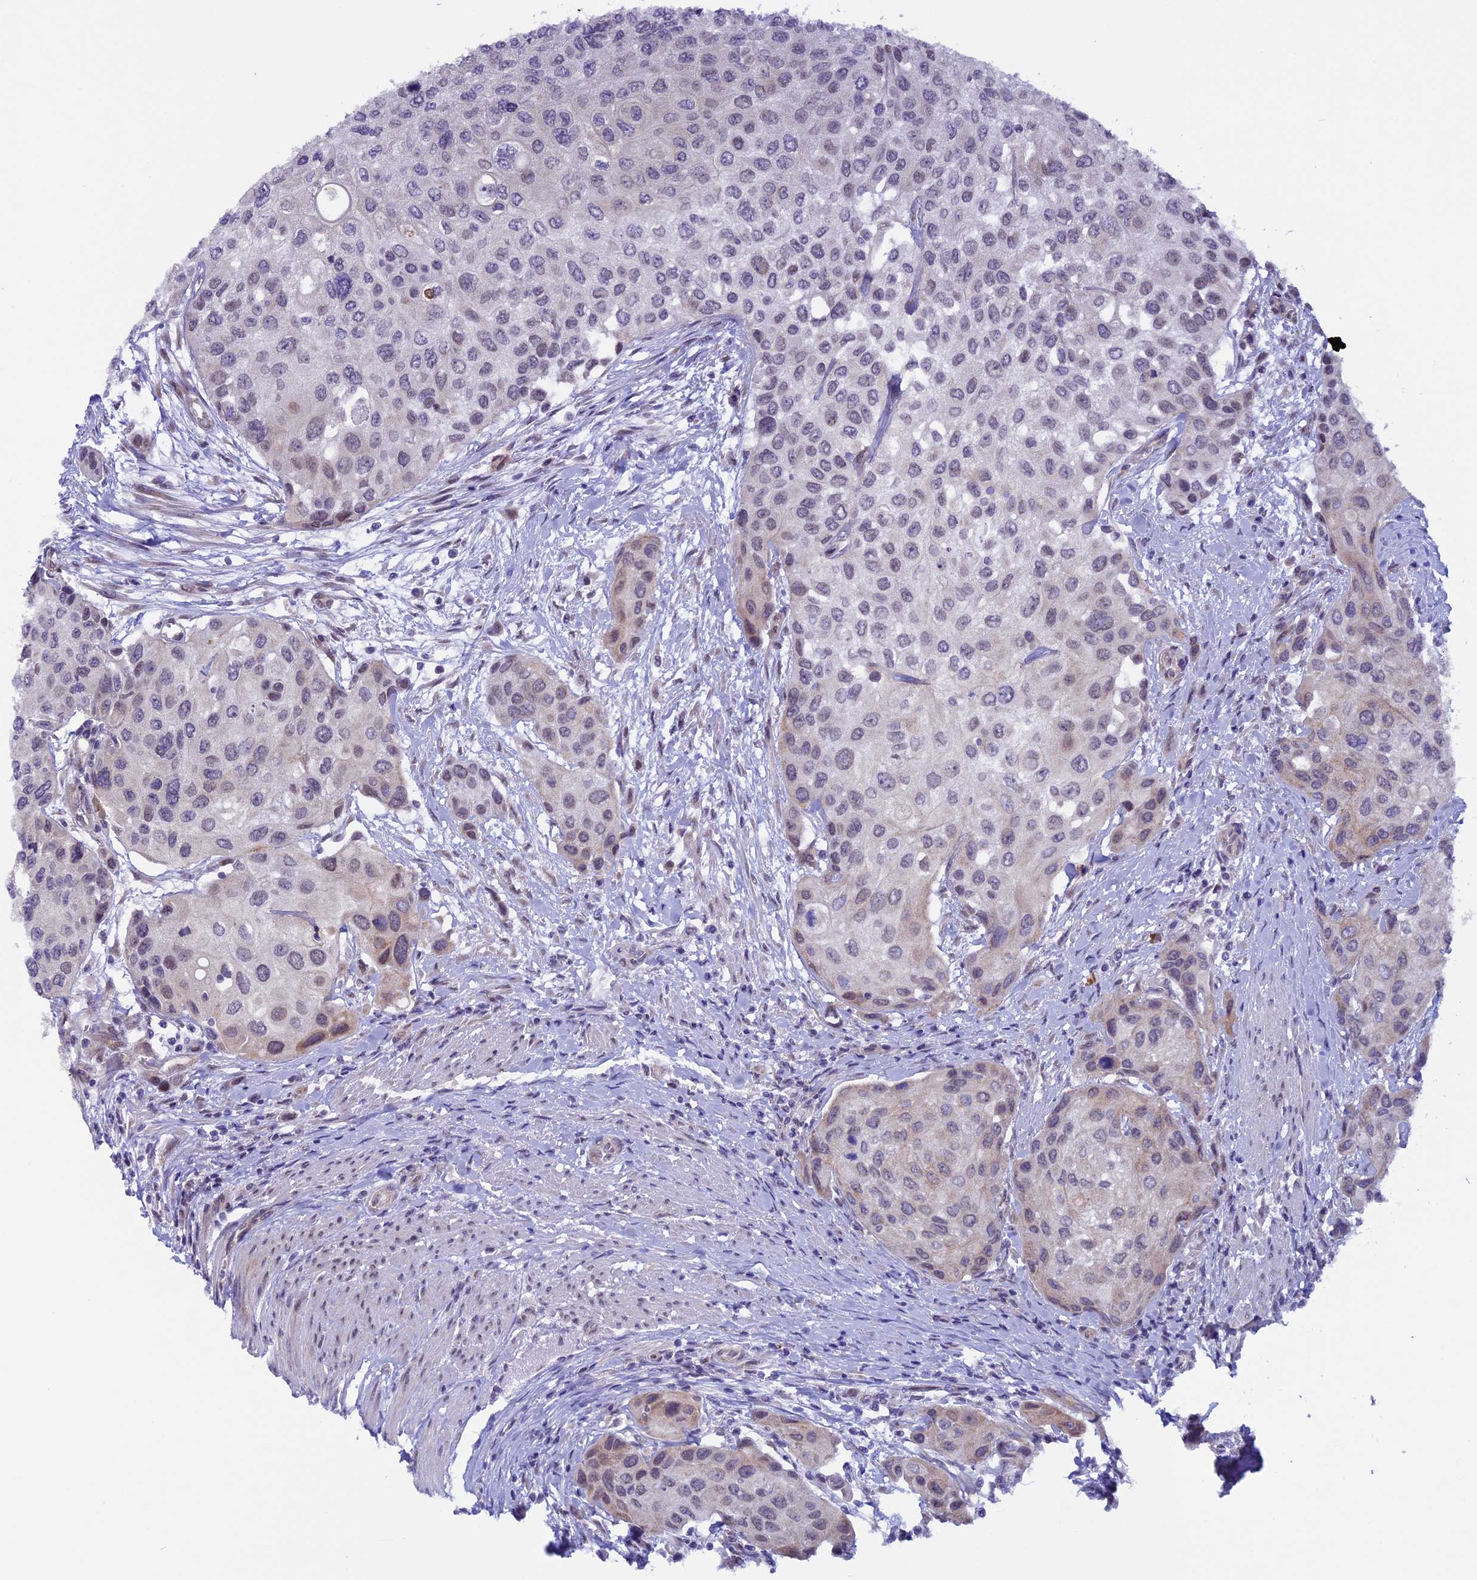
{"staining": {"intensity": "weak", "quantity": "<25%", "location": "cytoplasmic/membranous,nuclear"}, "tissue": "urothelial cancer", "cell_type": "Tumor cells", "image_type": "cancer", "snomed": [{"axis": "morphology", "description": "Normal tissue, NOS"}, {"axis": "morphology", "description": "Urothelial carcinoma, High grade"}, {"axis": "topography", "description": "Vascular tissue"}, {"axis": "topography", "description": "Urinary bladder"}], "caption": "This is an immunohistochemistry micrograph of human urothelial carcinoma (high-grade). There is no staining in tumor cells.", "gene": "TMEM171", "patient": {"sex": "female", "age": 56}}